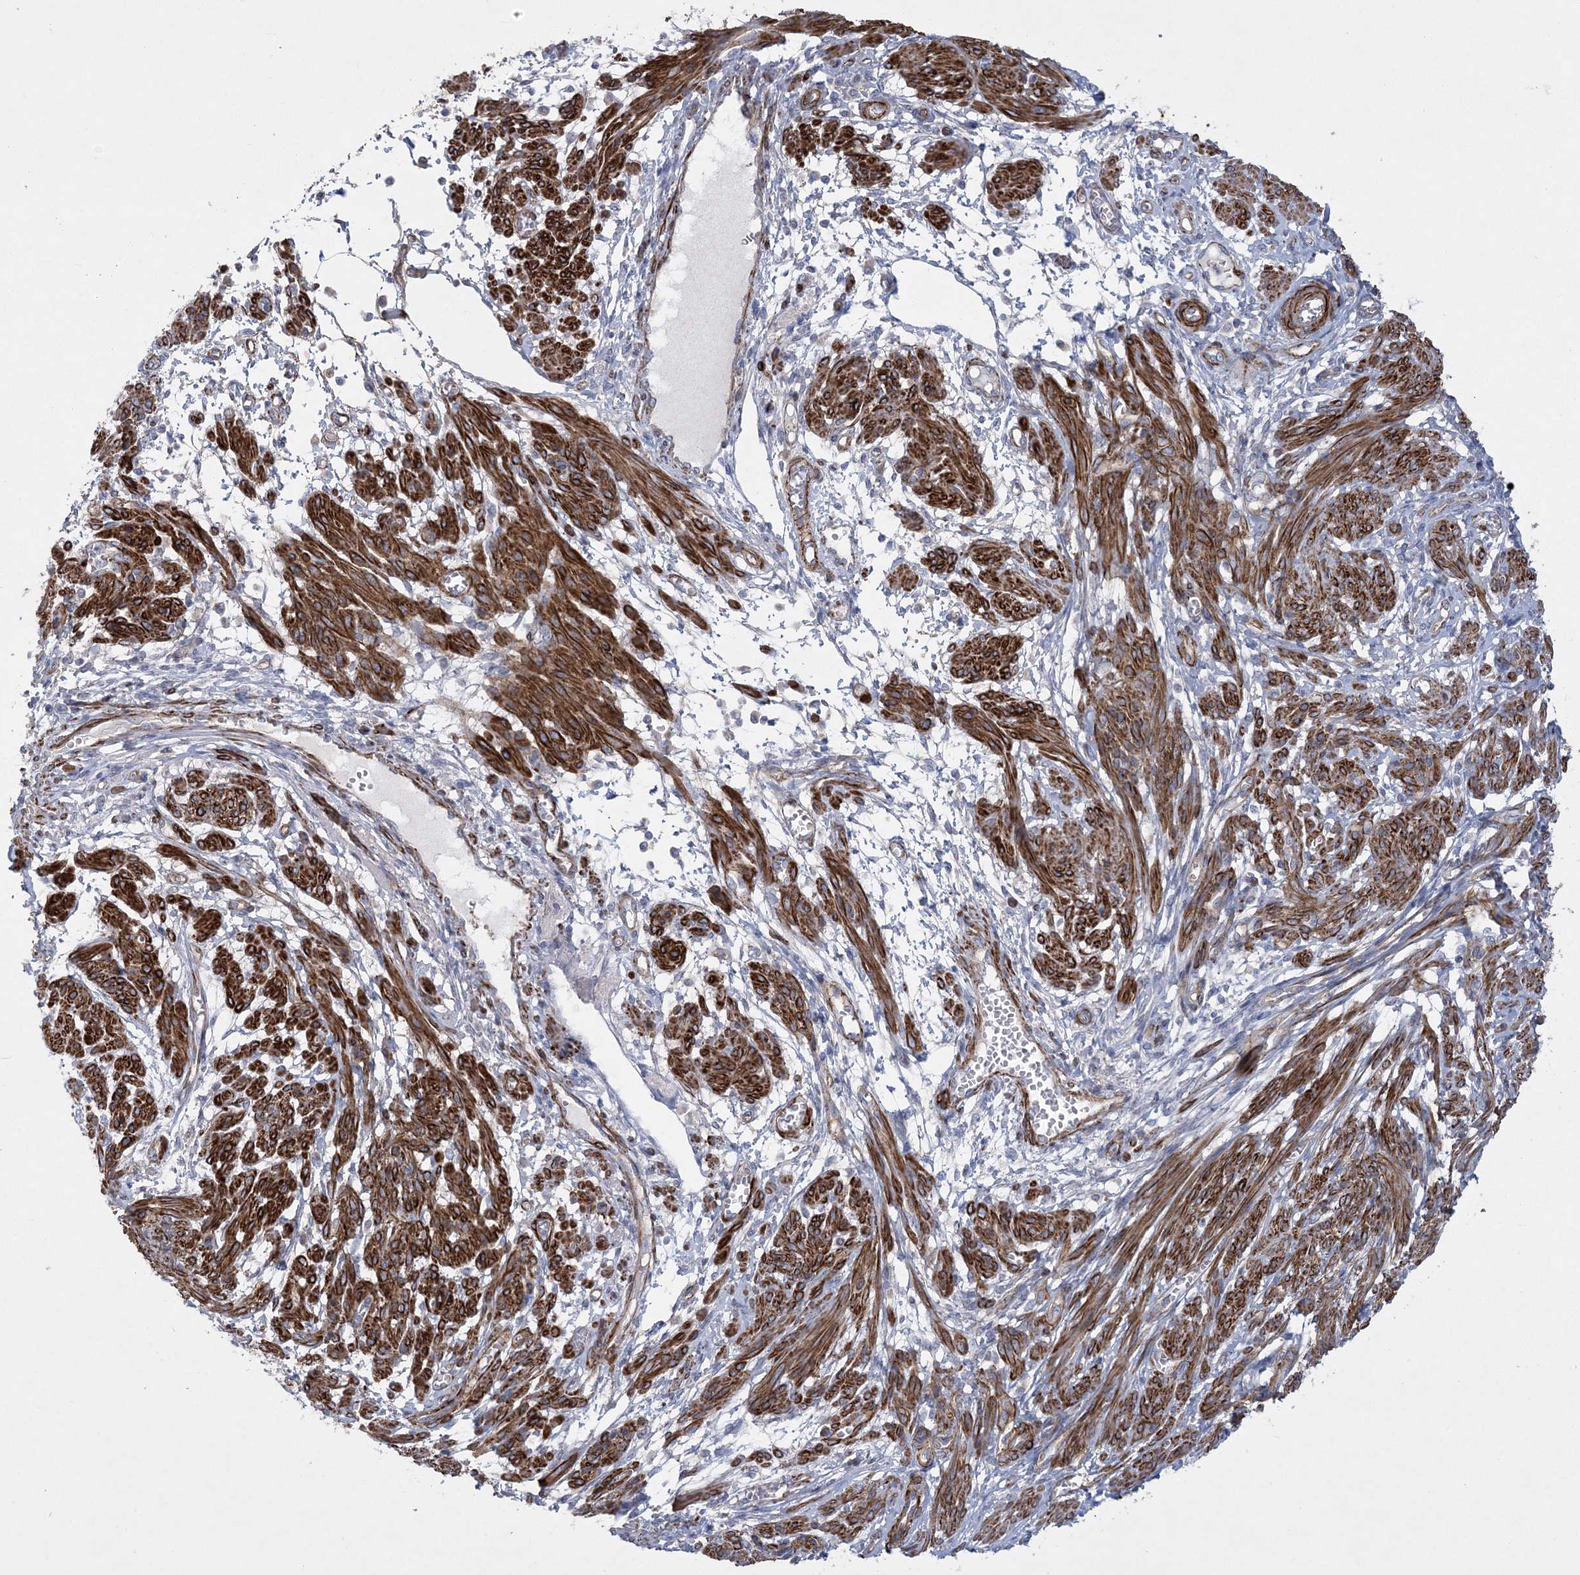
{"staining": {"intensity": "strong", "quantity": ">75%", "location": "cytoplasmic/membranous"}, "tissue": "smooth muscle", "cell_type": "Smooth muscle cells", "image_type": "normal", "snomed": [{"axis": "morphology", "description": "Normal tissue, NOS"}, {"axis": "topography", "description": "Smooth muscle"}], "caption": "Immunohistochemical staining of unremarkable human smooth muscle exhibits high levels of strong cytoplasmic/membranous positivity in approximately >75% of smooth muscle cells.", "gene": "ARSJ", "patient": {"sex": "female", "age": 39}}